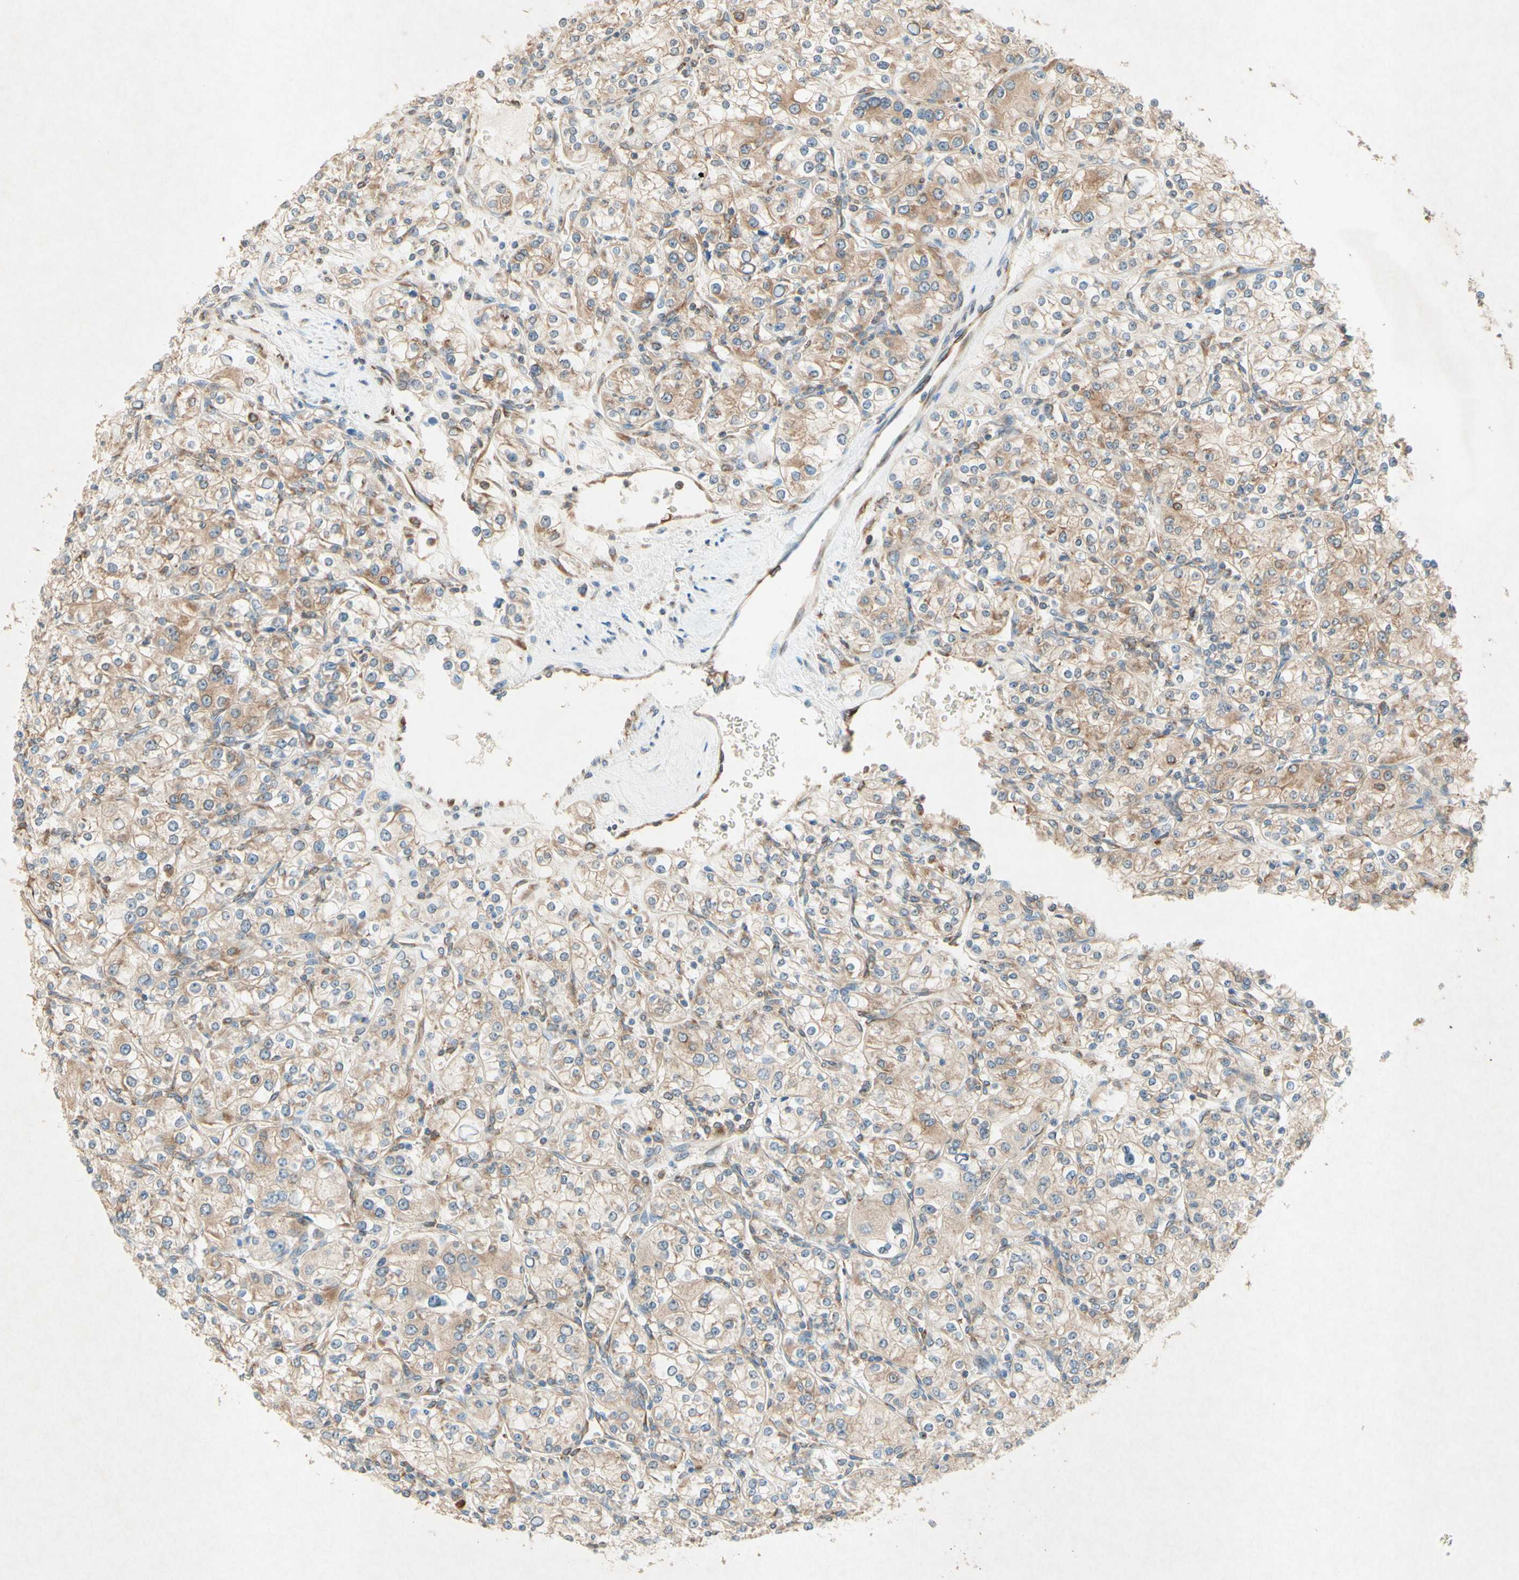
{"staining": {"intensity": "moderate", "quantity": "25%-75%", "location": "cytoplasmic/membranous"}, "tissue": "renal cancer", "cell_type": "Tumor cells", "image_type": "cancer", "snomed": [{"axis": "morphology", "description": "Adenocarcinoma, NOS"}, {"axis": "topography", "description": "Kidney"}], "caption": "A high-resolution photomicrograph shows IHC staining of renal adenocarcinoma, which demonstrates moderate cytoplasmic/membranous expression in about 25%-75% of tumor cells.", "gene": "PABPC1", "patient": {"sex": "male", "age": 77}}